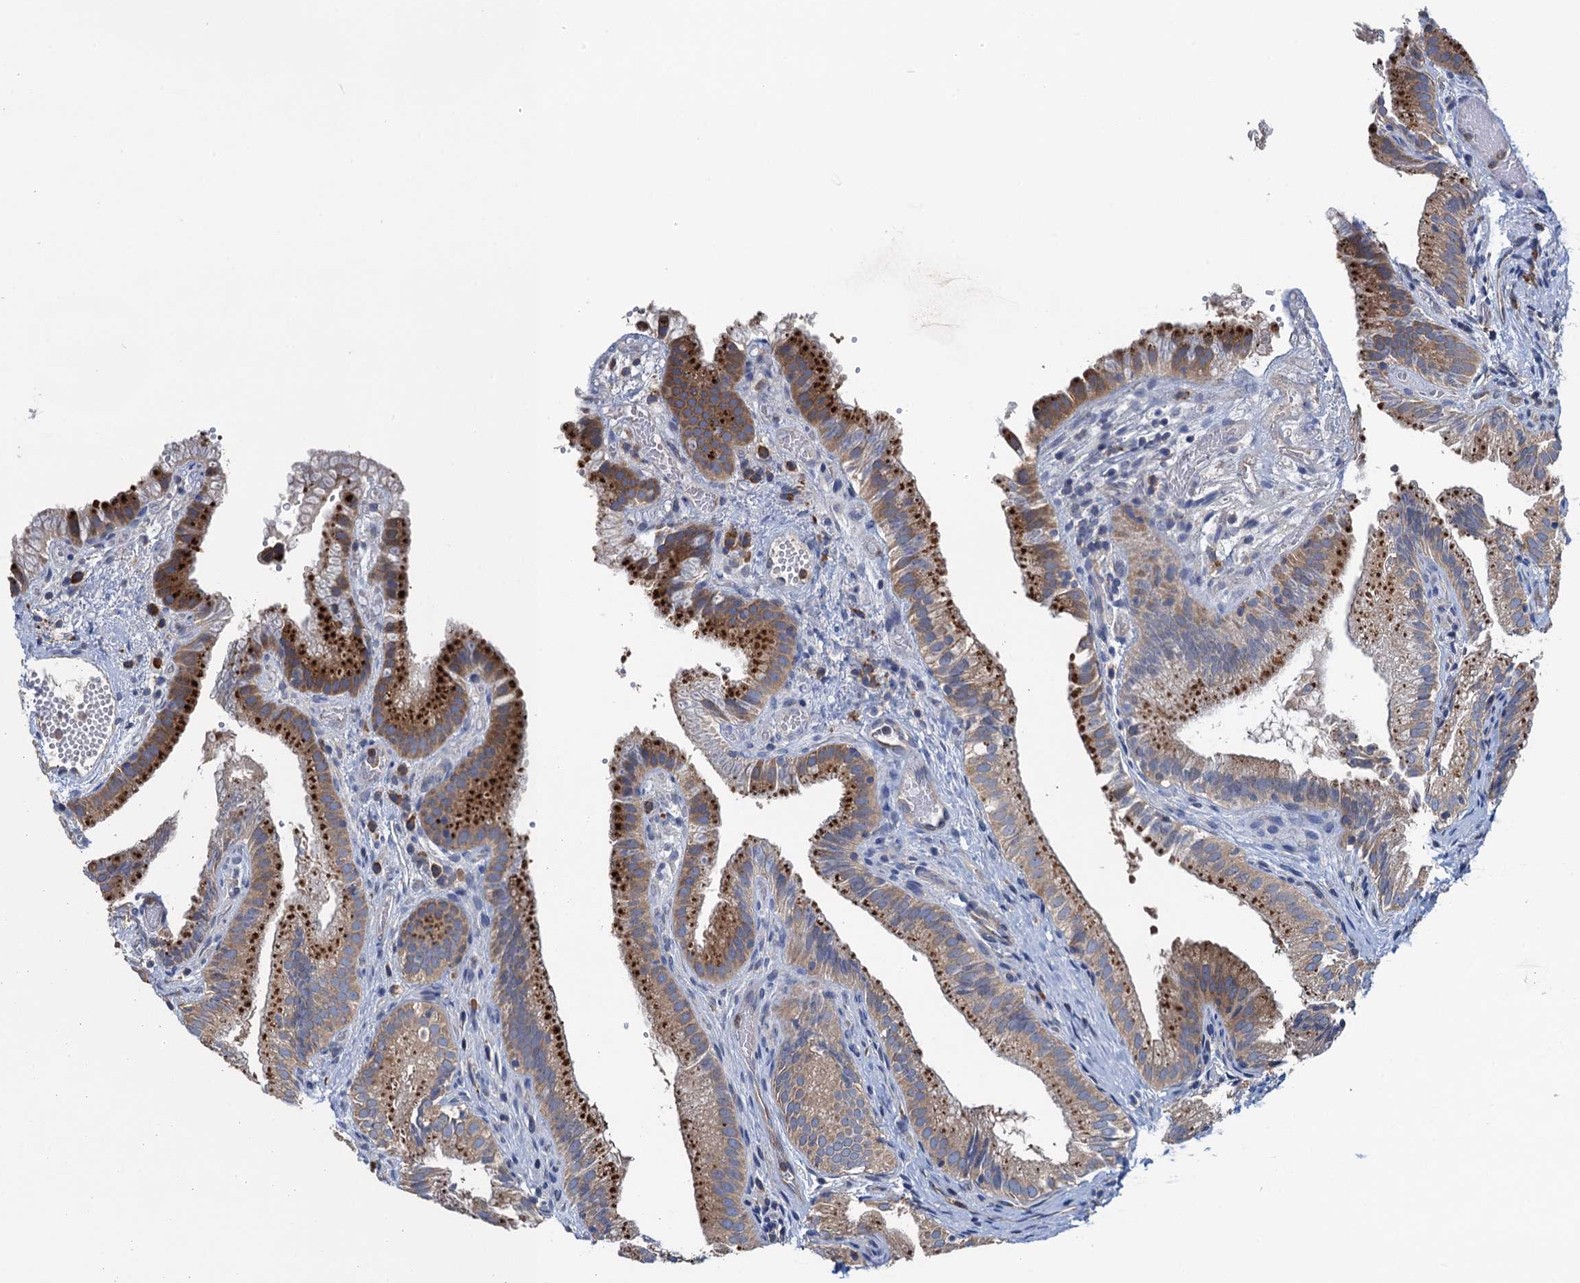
{"staining": {"intensity": "strong", "quantity": ">75%", "location": "cytoplasmic/membranous"}, "tissue": "gallbladder", "cell_type": "Glandular cells", "image_type": "normal", "snomed": [{"axis": "morphology", "description": "Normal tissue, NOS"}, {"axis": "topography", "description": "Gallbladder"}], "caption": "Strong cytoplasmic/membranous protein expression is appreciated in approximately >75% of glandular cells in gallbladder. (Stains: DAB in brown, nuclei in blue, Microscopy: brightfield microscopy at high magnification).", "gene": "ADCY9", "patient": {"sex": "female", "age": 30}}